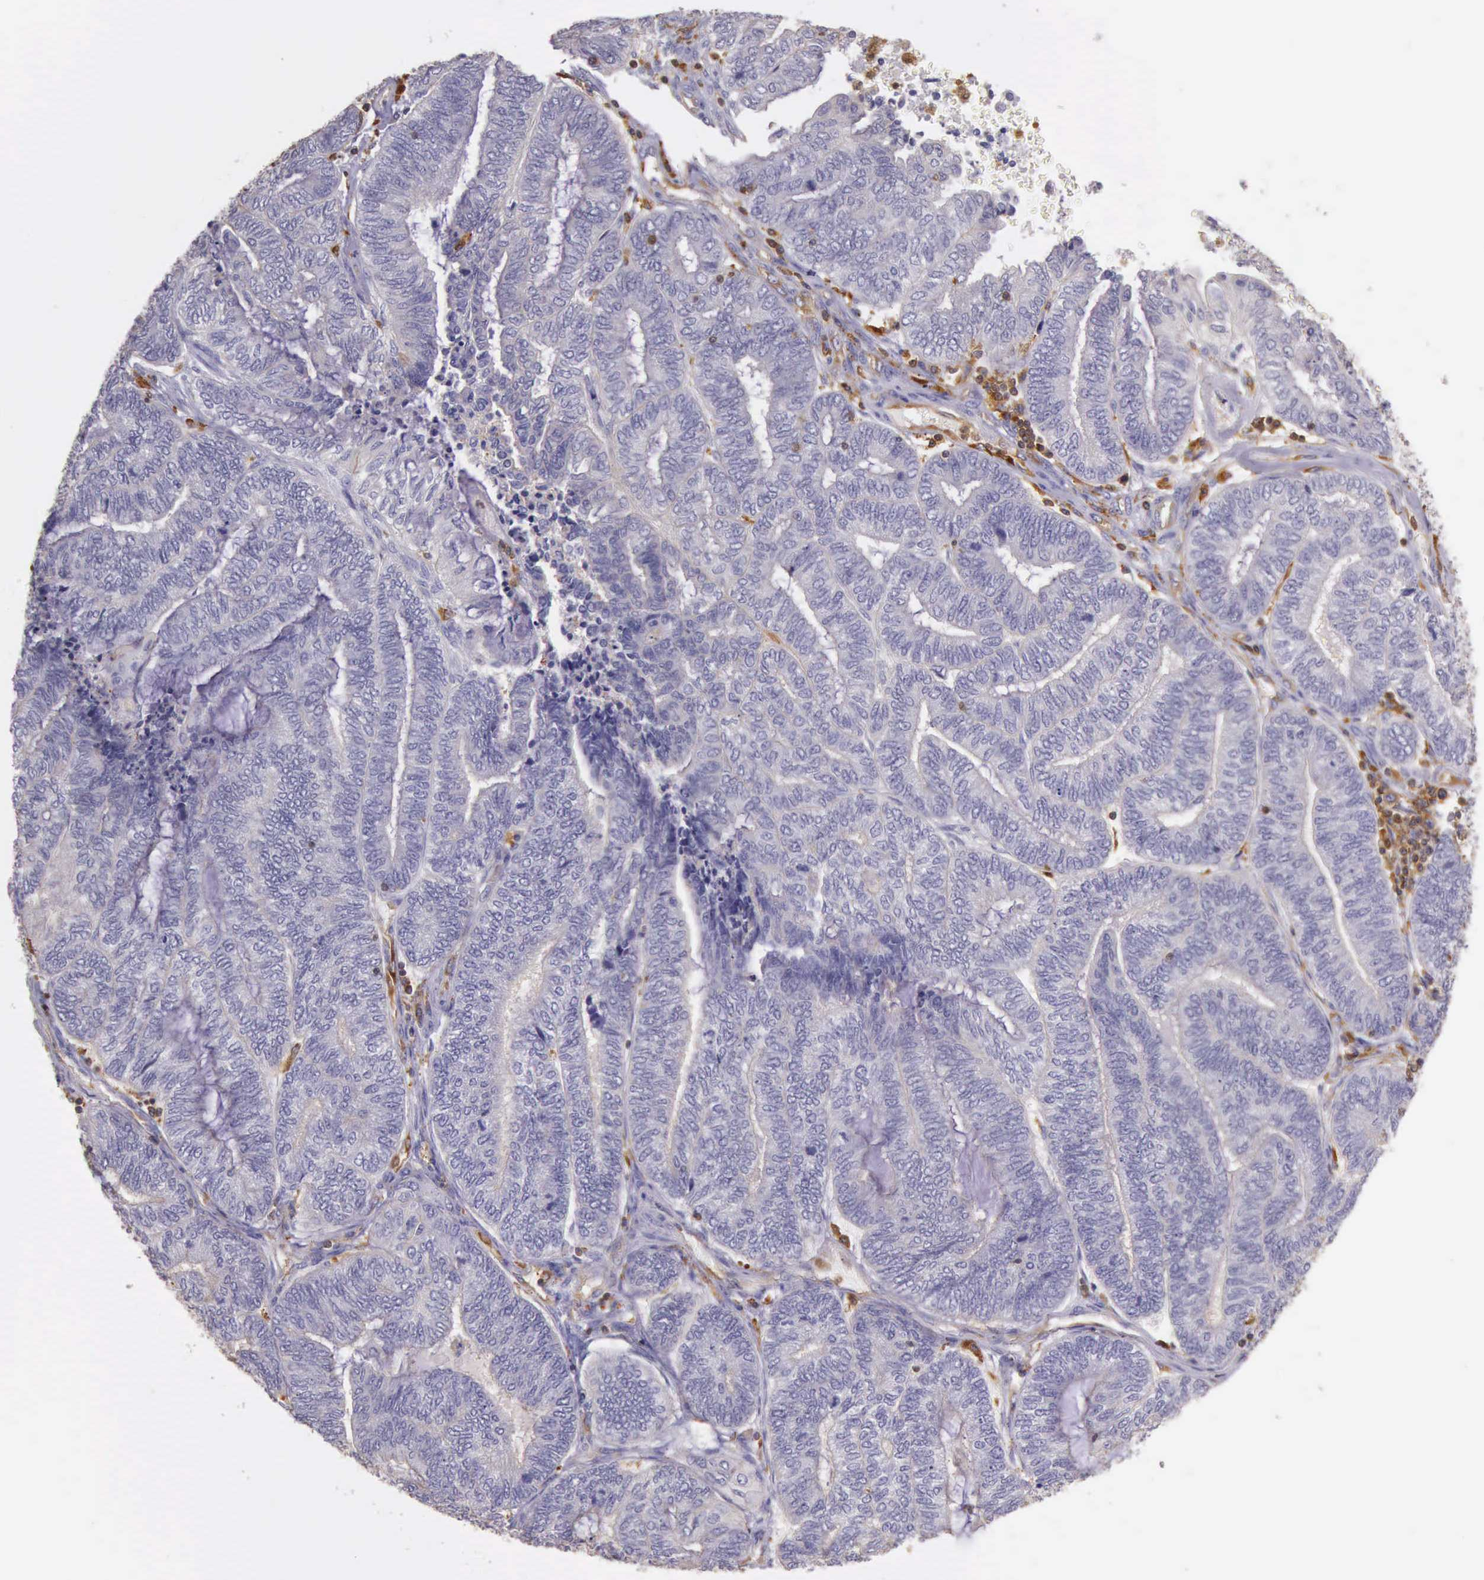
{"staining": {"intensity": "negative", "quantity": "none", "location": "none"}, "tissue": "endometrial cancer", "cell_type": "Tumor cells", "image_type": "cancer", "snomed": [{"axis": "morphology", "description": "Adenocarcinoma, NOS"}, {"axis": "topography", "description": "Uterus"}, {"axis": "topography", "description": "Endometrium"}], "caption": "The immunohistochemistry (IHC) image has no significant staining in tumor cells of endometrial adenocarcinoma tissue. (DAB IHC with hematoxylin counter stain).", "gene": "ARHGAP4", "patient": {"sex": "female", "age": 70}}